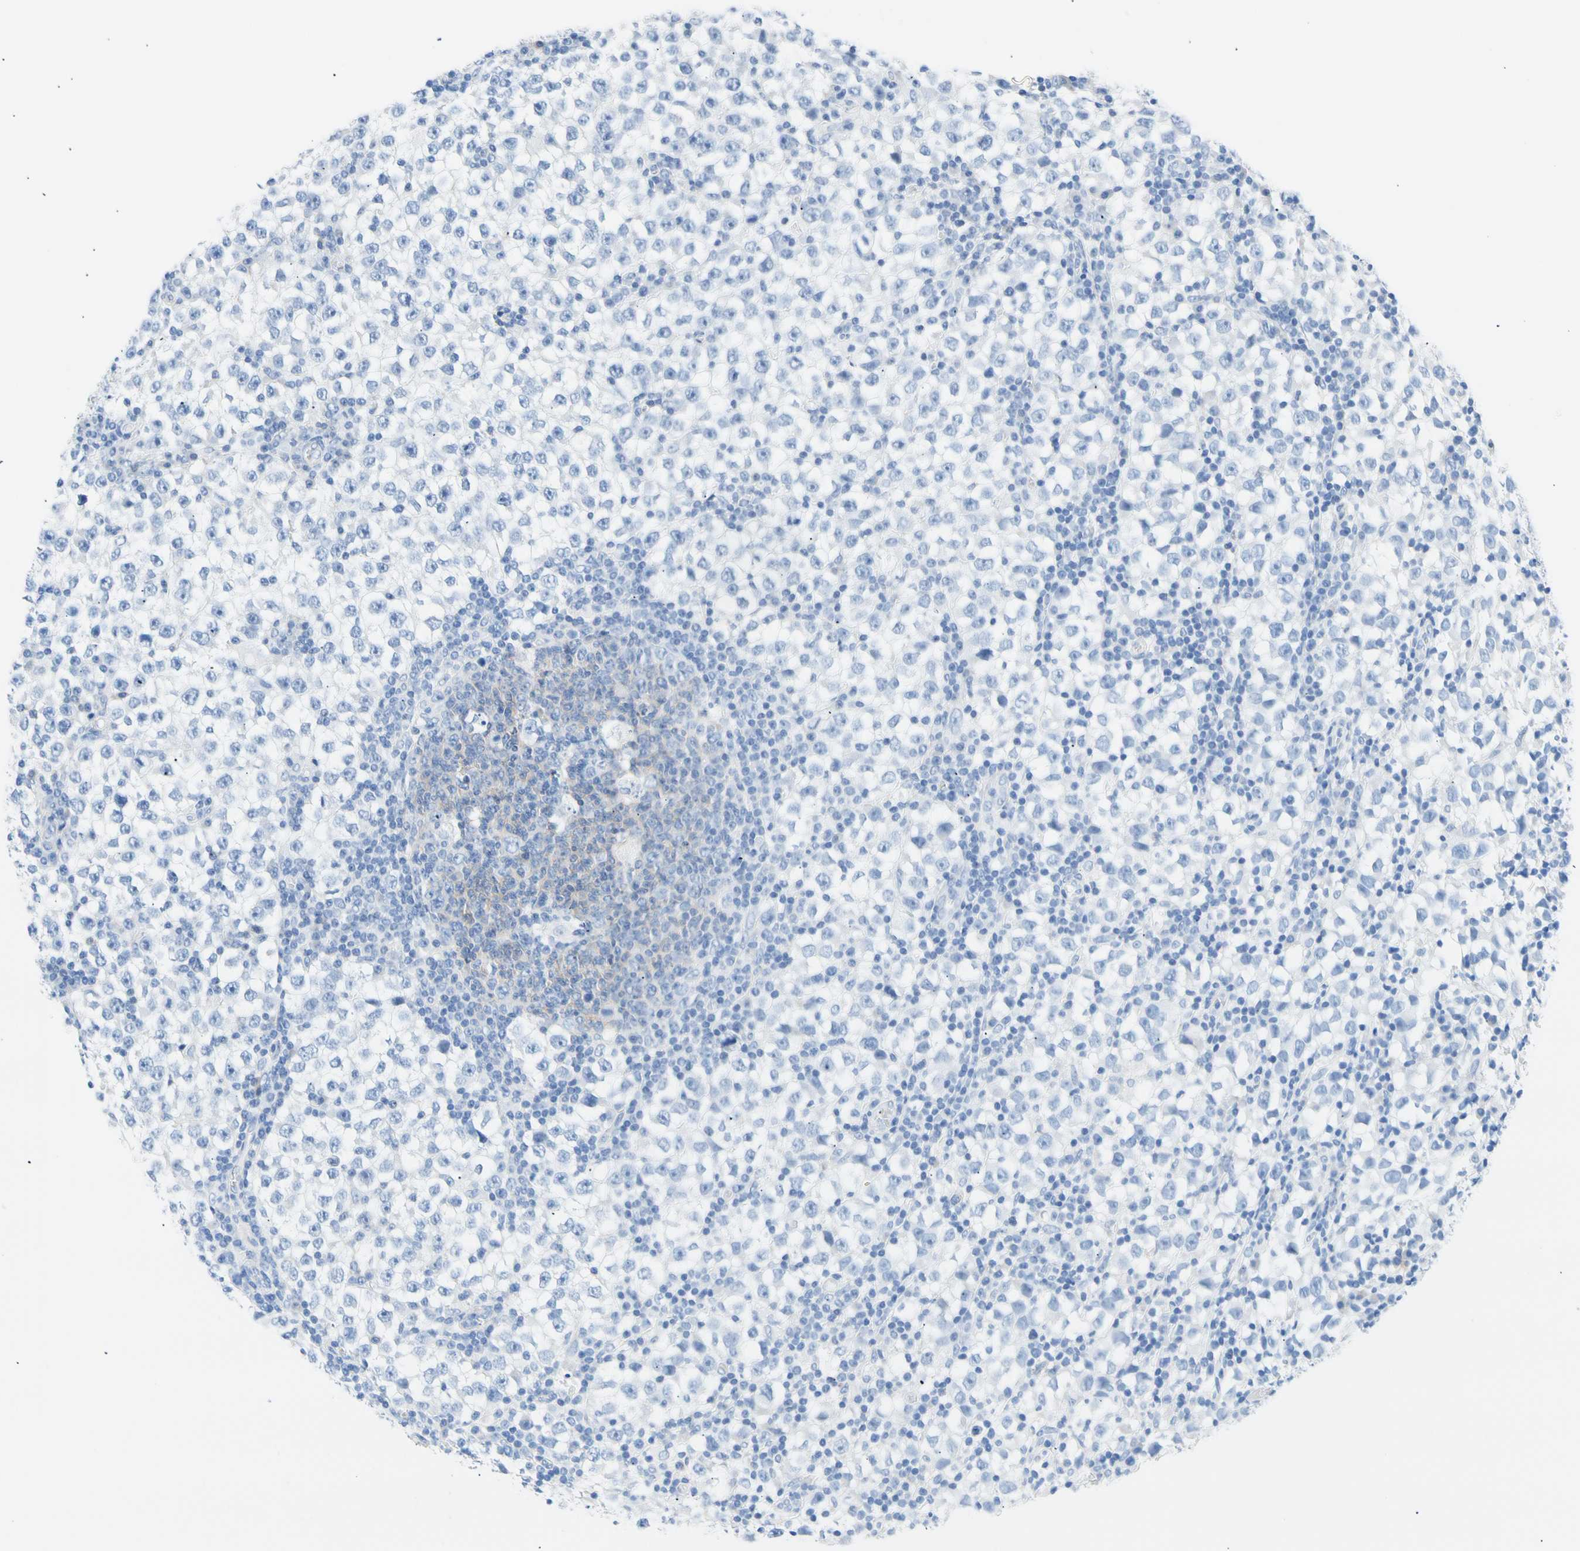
{"staining": {"intensity": "negative", "quantity": "none", "location": "none"}, "tissue": "testis cancer", "cell_type": "Tumor cells", "image_type": "cancer", "snomed": [{"axis": "morphology", "description": "Seminoma, NOS"}, {"axis": "topography", "description": "Testis"}], "caption": "Immunohistochemistry (IHC) photomicrograph of neoplastic tissue: testis seminoma stained with DAB exhibits no significant protein positivity in tumor cells. Nuclei are stained in blue.", "gene": "CEL", "patient": {"sex": "male", "age": 65}}